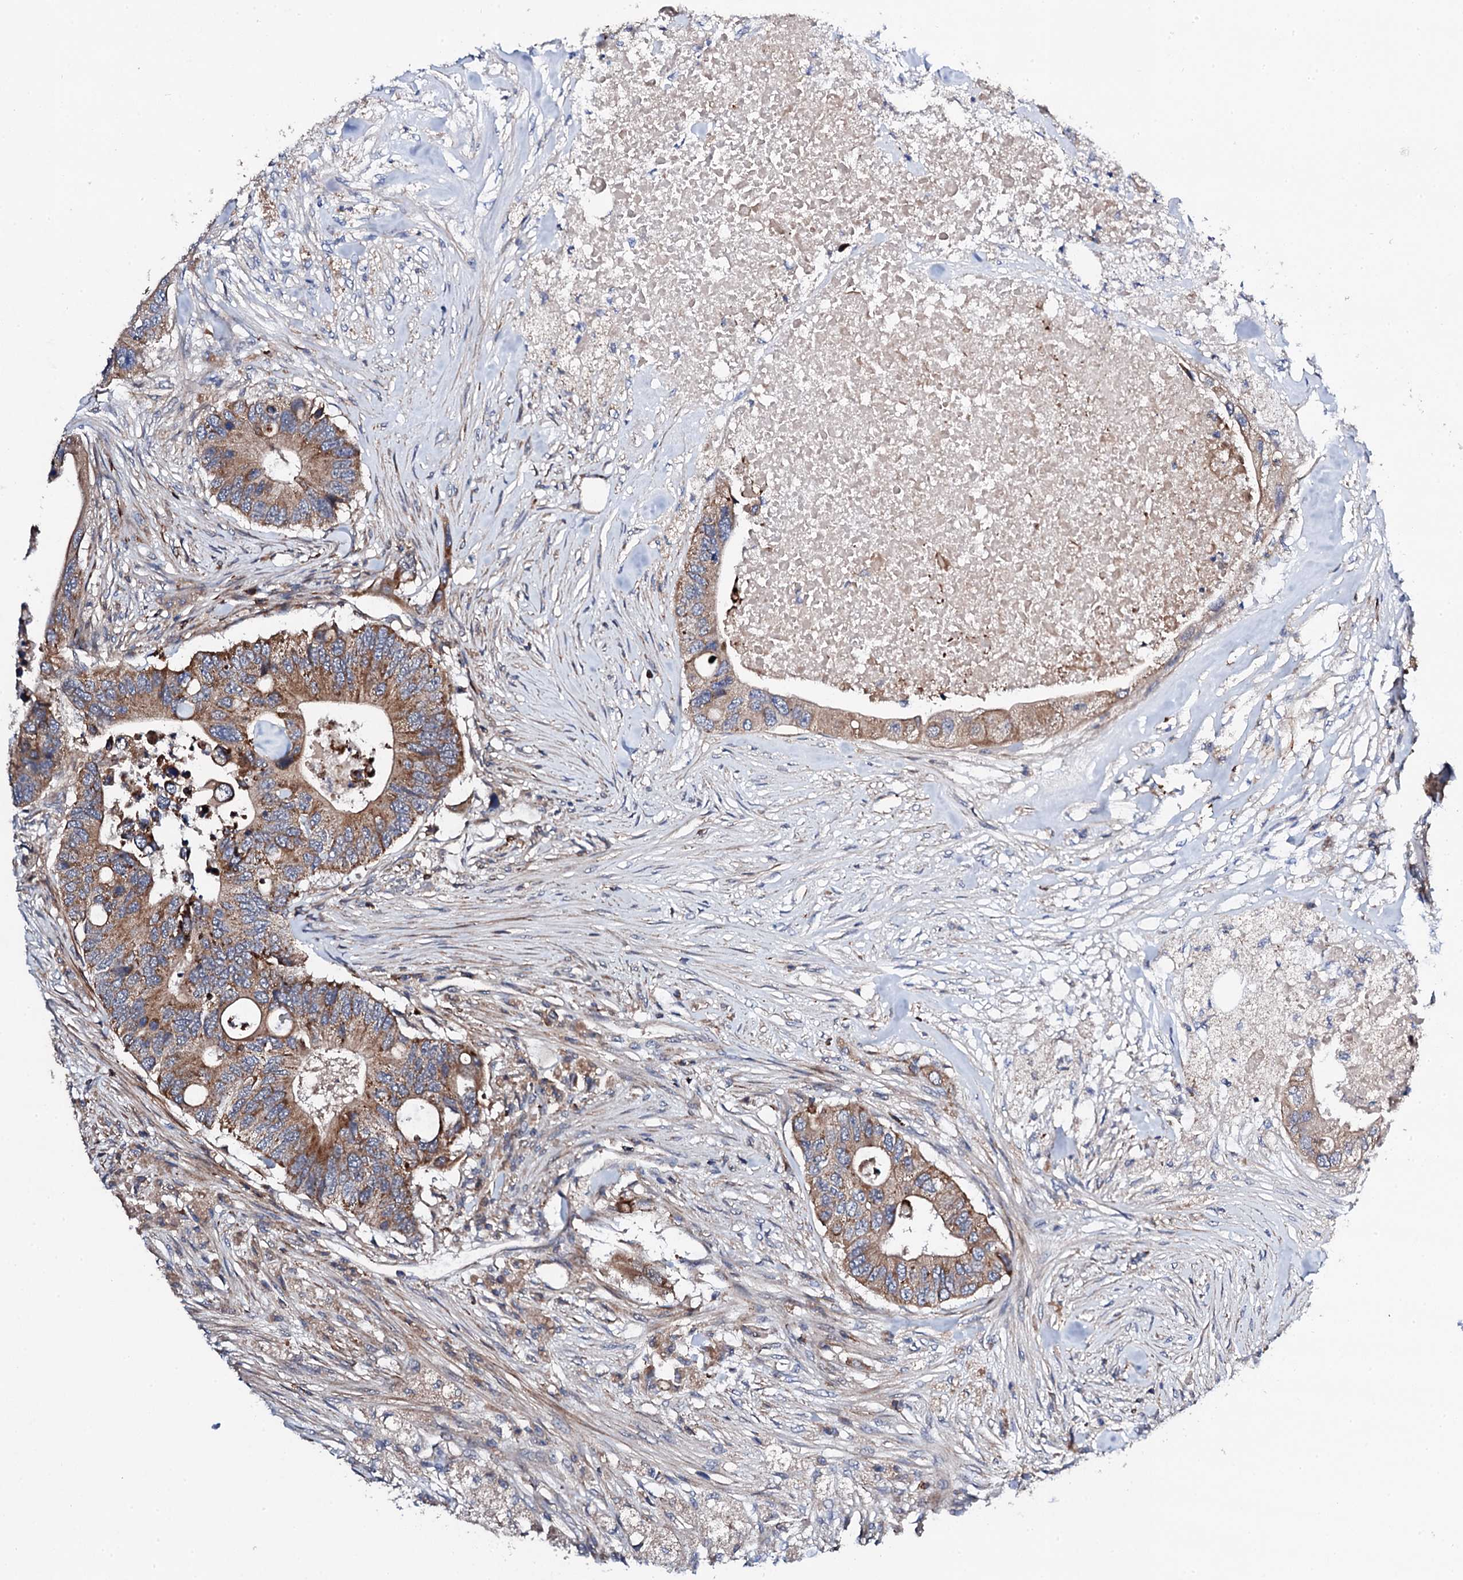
{"staining": {"intensity": "moderate", "quantity": ">75%", "location": "cytoplasmic/membranous"}, "tissue": "colorectal cancer", "cell_type": "Tumor cells", "image_type": "cancer", "snomed": [{"axis": "morphology", "description": "Adenocarcinoma, NOS"}, {"axis": "topography", "description": "Colon"}], "caption": "The micrograph reveals a brown stain indicating the presence of a protein in the cytoplasmic/membranous of tumor cells in adenocarcinoma (colorectal). The staining was performed using DAB (3,3'-diaminobenzidine), with brown indicating positive protein expression. Nuclei are stained blue with hematoxylin.", "gene": "COG4", "patient": {"sex": "male", "age": 71}}